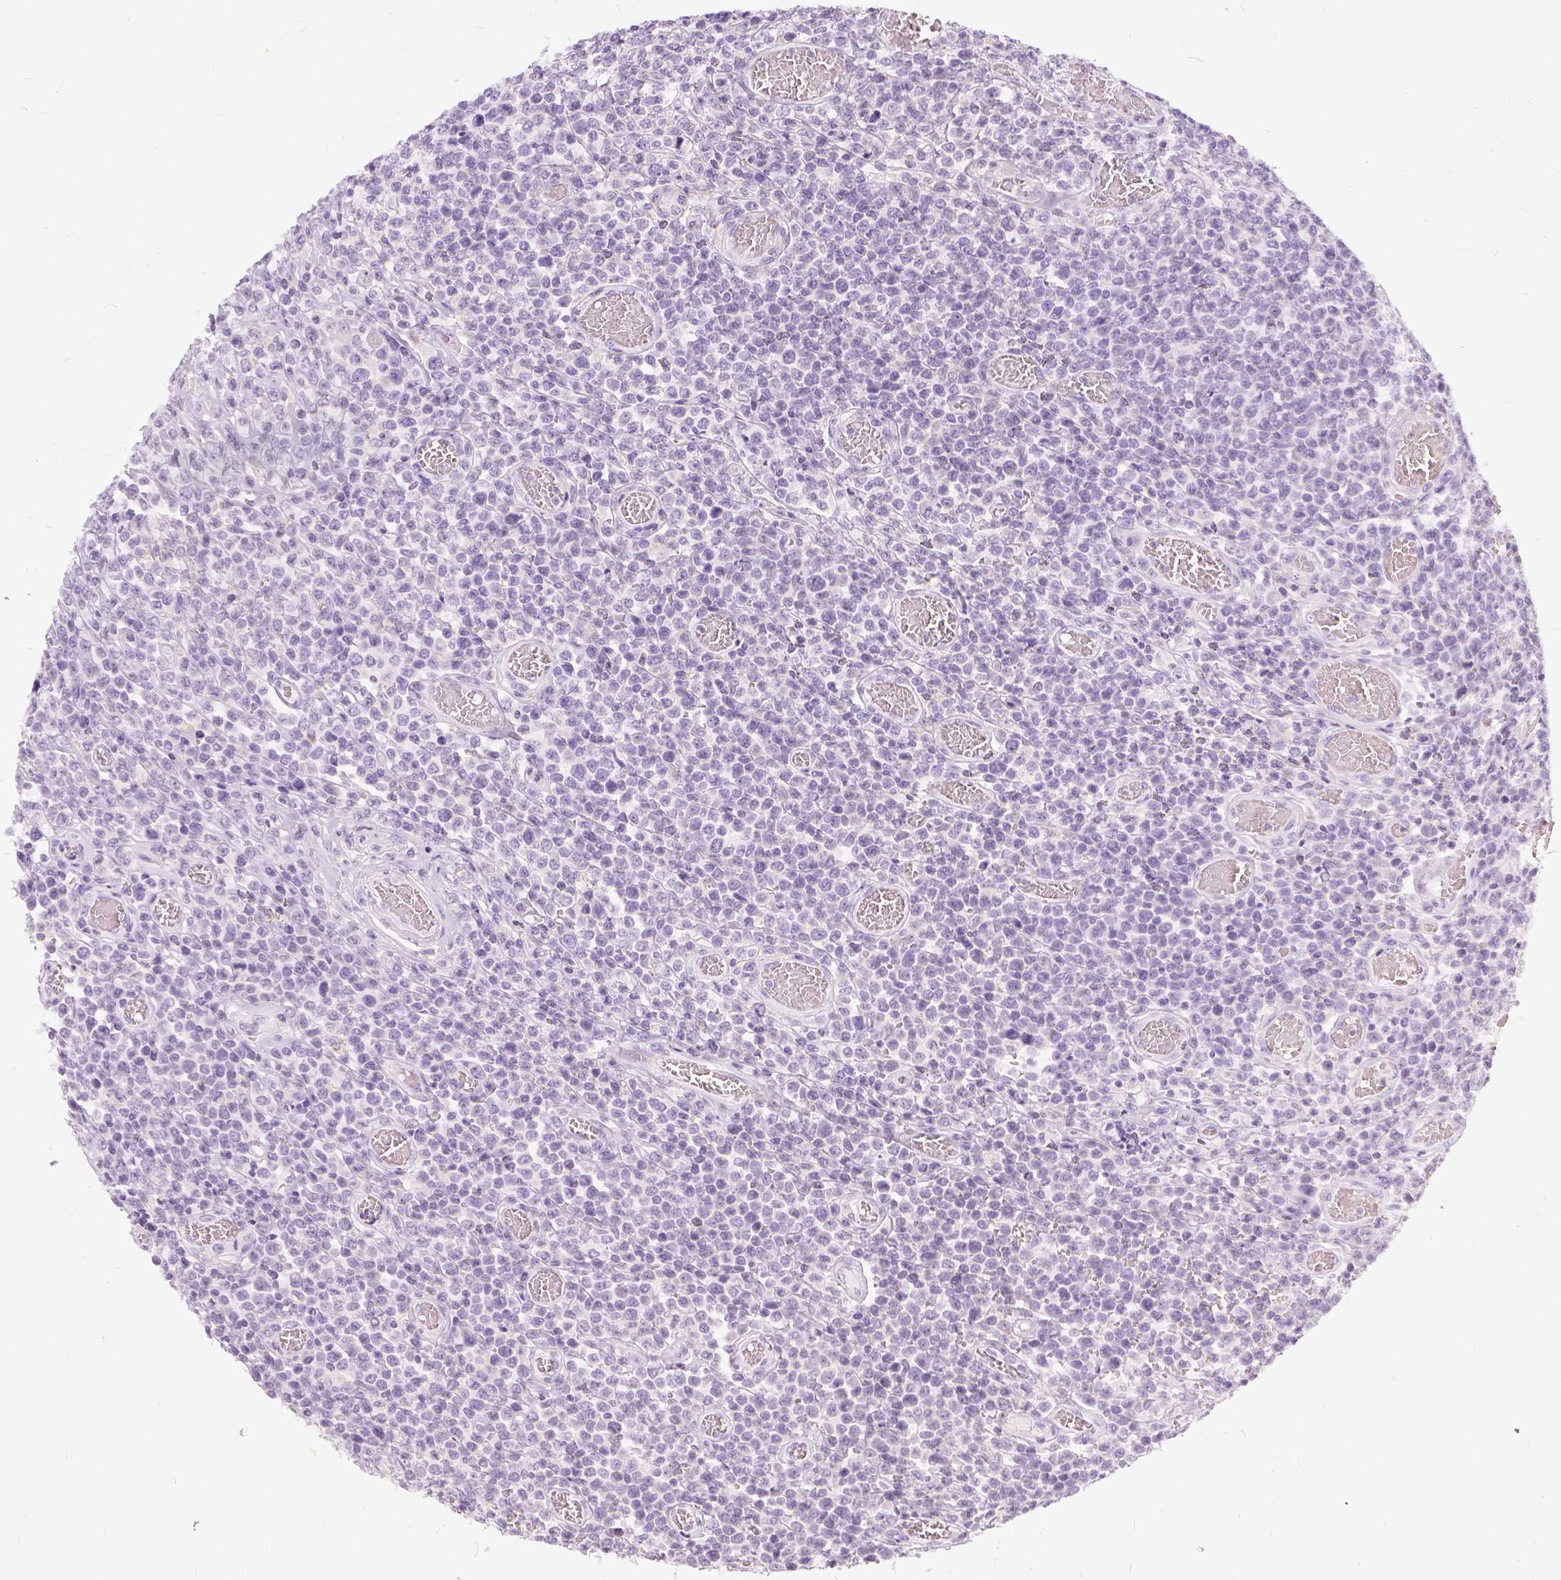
{"staining": {"intensity": "negative", "quantity": "none", "location": "none"}, "tissue": "lymphoma", "cell_type": "Tumor cells", "image_type": "cancer", "snomed": [{"axis": "morphology", "description": "Malignant lymphoma, non-Hodgkin's type, High grade"}, {"axis": "topography", "description": "Soft tissue"}], "caption": "Immunohistochemical staining of malignant lymphoma, non-Hodgkin's type (high-grade) exhibits no significant staining in tumor cells.", "gene": "FDX1", "patient": {"sex": "female", "age": 56}}